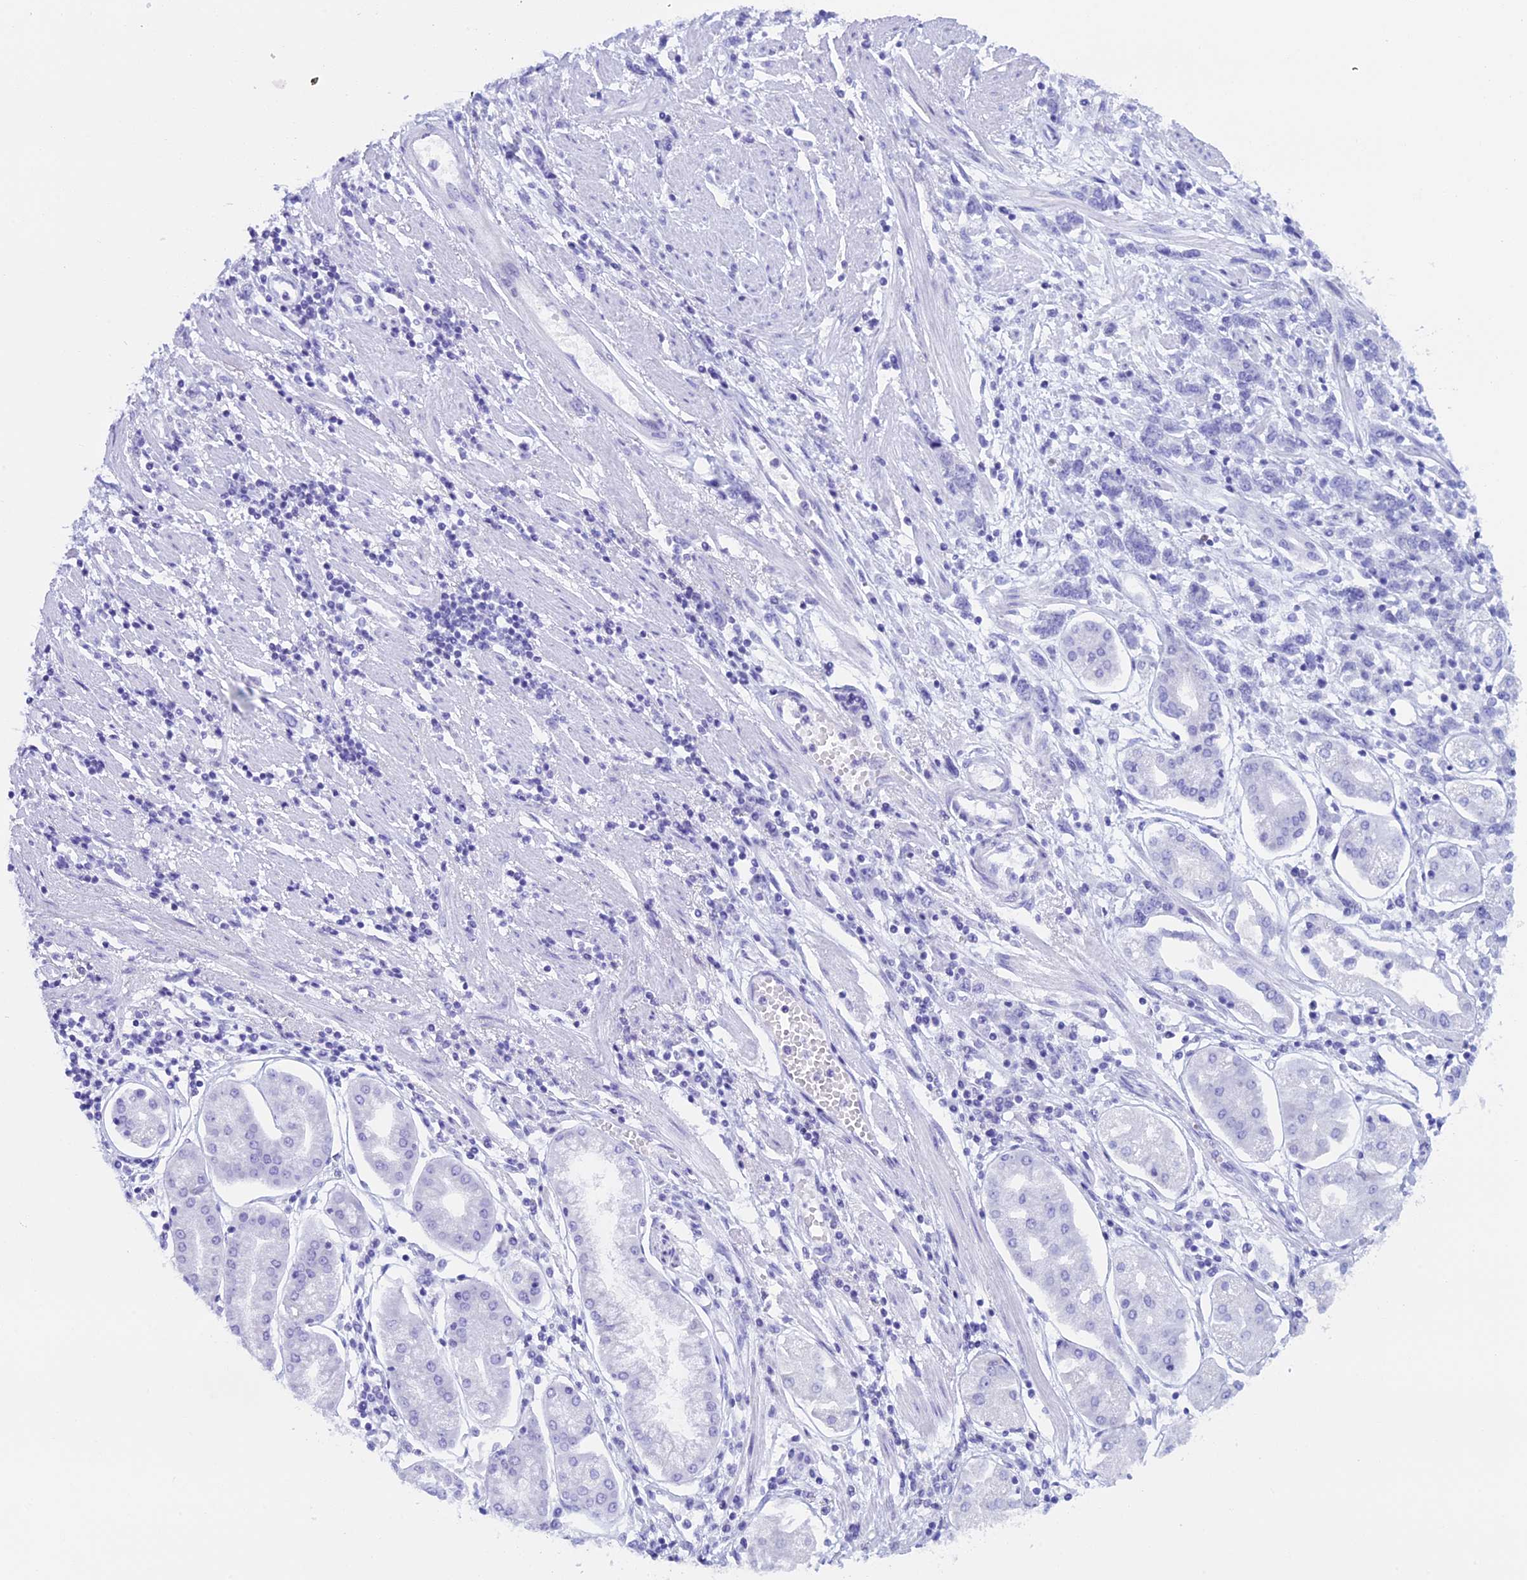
{"staining": {"intensity": "negative", "quantity": "none", "location": "none"}, "tissue": "stomach cancer", "cell_type": "Tumor cells", "image_type": "cancer", "snomed": [{"axis": "morphology", "description": "Adenocarcinoma, NOS"}, {"axis": "topography", "description": "Stomach"}], "caption": "DAB immunohistochemical staining of stomach cancer displays no significant positivity in tumor cells.", "gene": "KCTD21", "patient": {"sex": "female", "age": 76}}